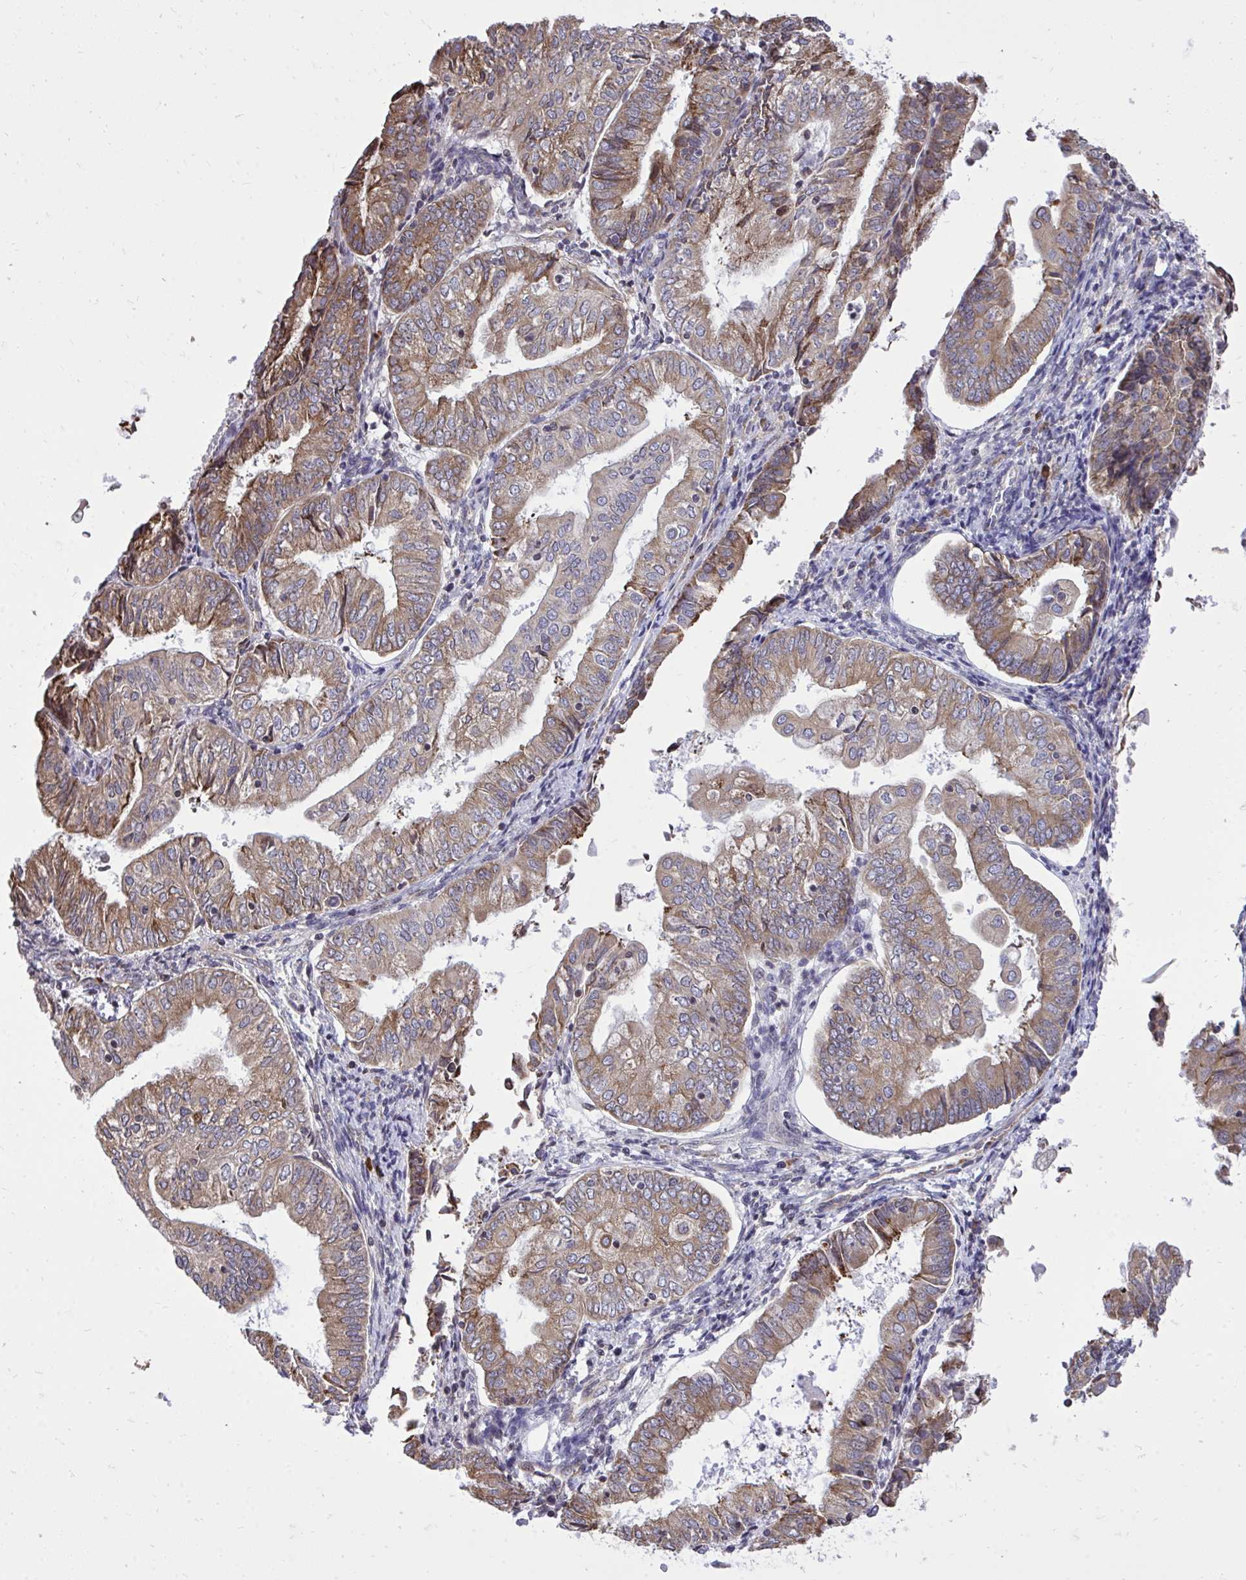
{"staining": {"intensity": "moderate", "quantity": ">75%", "location": "cytoplasmic/membranous"}, "tissue": "endometrial cancer", "cell_type": "Tumor cells", "image_type": "cancer", "snomed": [{"axis": "morphology", "description": "Adenocarcinoma, NOS"}, {"axis": "topography", "description": "Endometrium"}], "caption": "Brown immunohistochemical staining in human endometrial cancer displays moderate cytoplasmic/membranous positivity in about >75% of tumor cells.", "gene": "METTL9", "patient": {"sex": "female", "age": 55}}